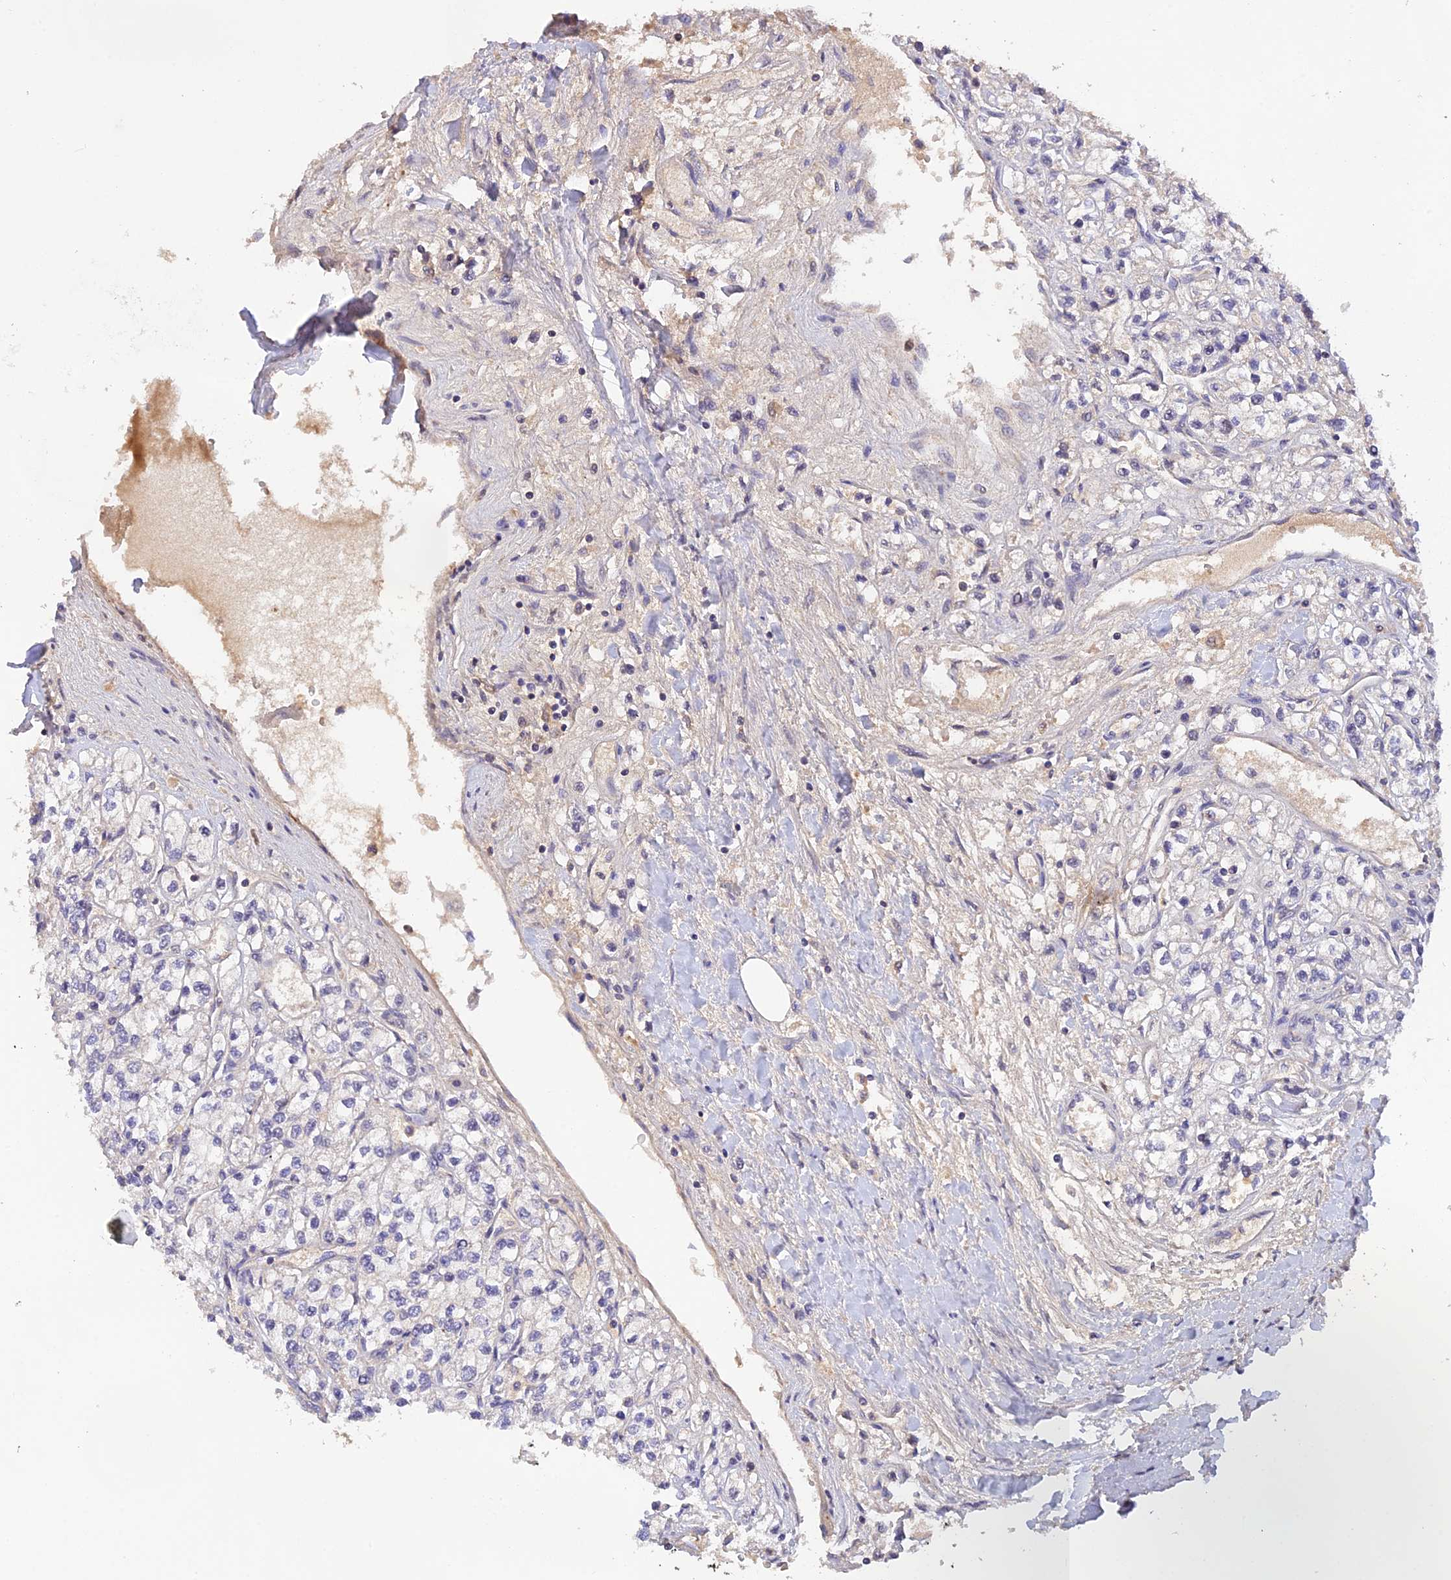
{"staining": {"intensity": "negative", "quantity": "none", "location": "none"}, "tissue": "renal cancer", "cell_type": "Tumor cells", "image_type": "cancer", "snomed": [{"axis": "morphology", "description": "Adenocarcinoma, NOS"}, {"axis": "topography", "description": "Kidney"}], "caption": "Tumor cells show no significant protein staining in renal adenocarcinoma.", "gene": "ZNF436", "patient": {"sex": "male", "age": 80}}